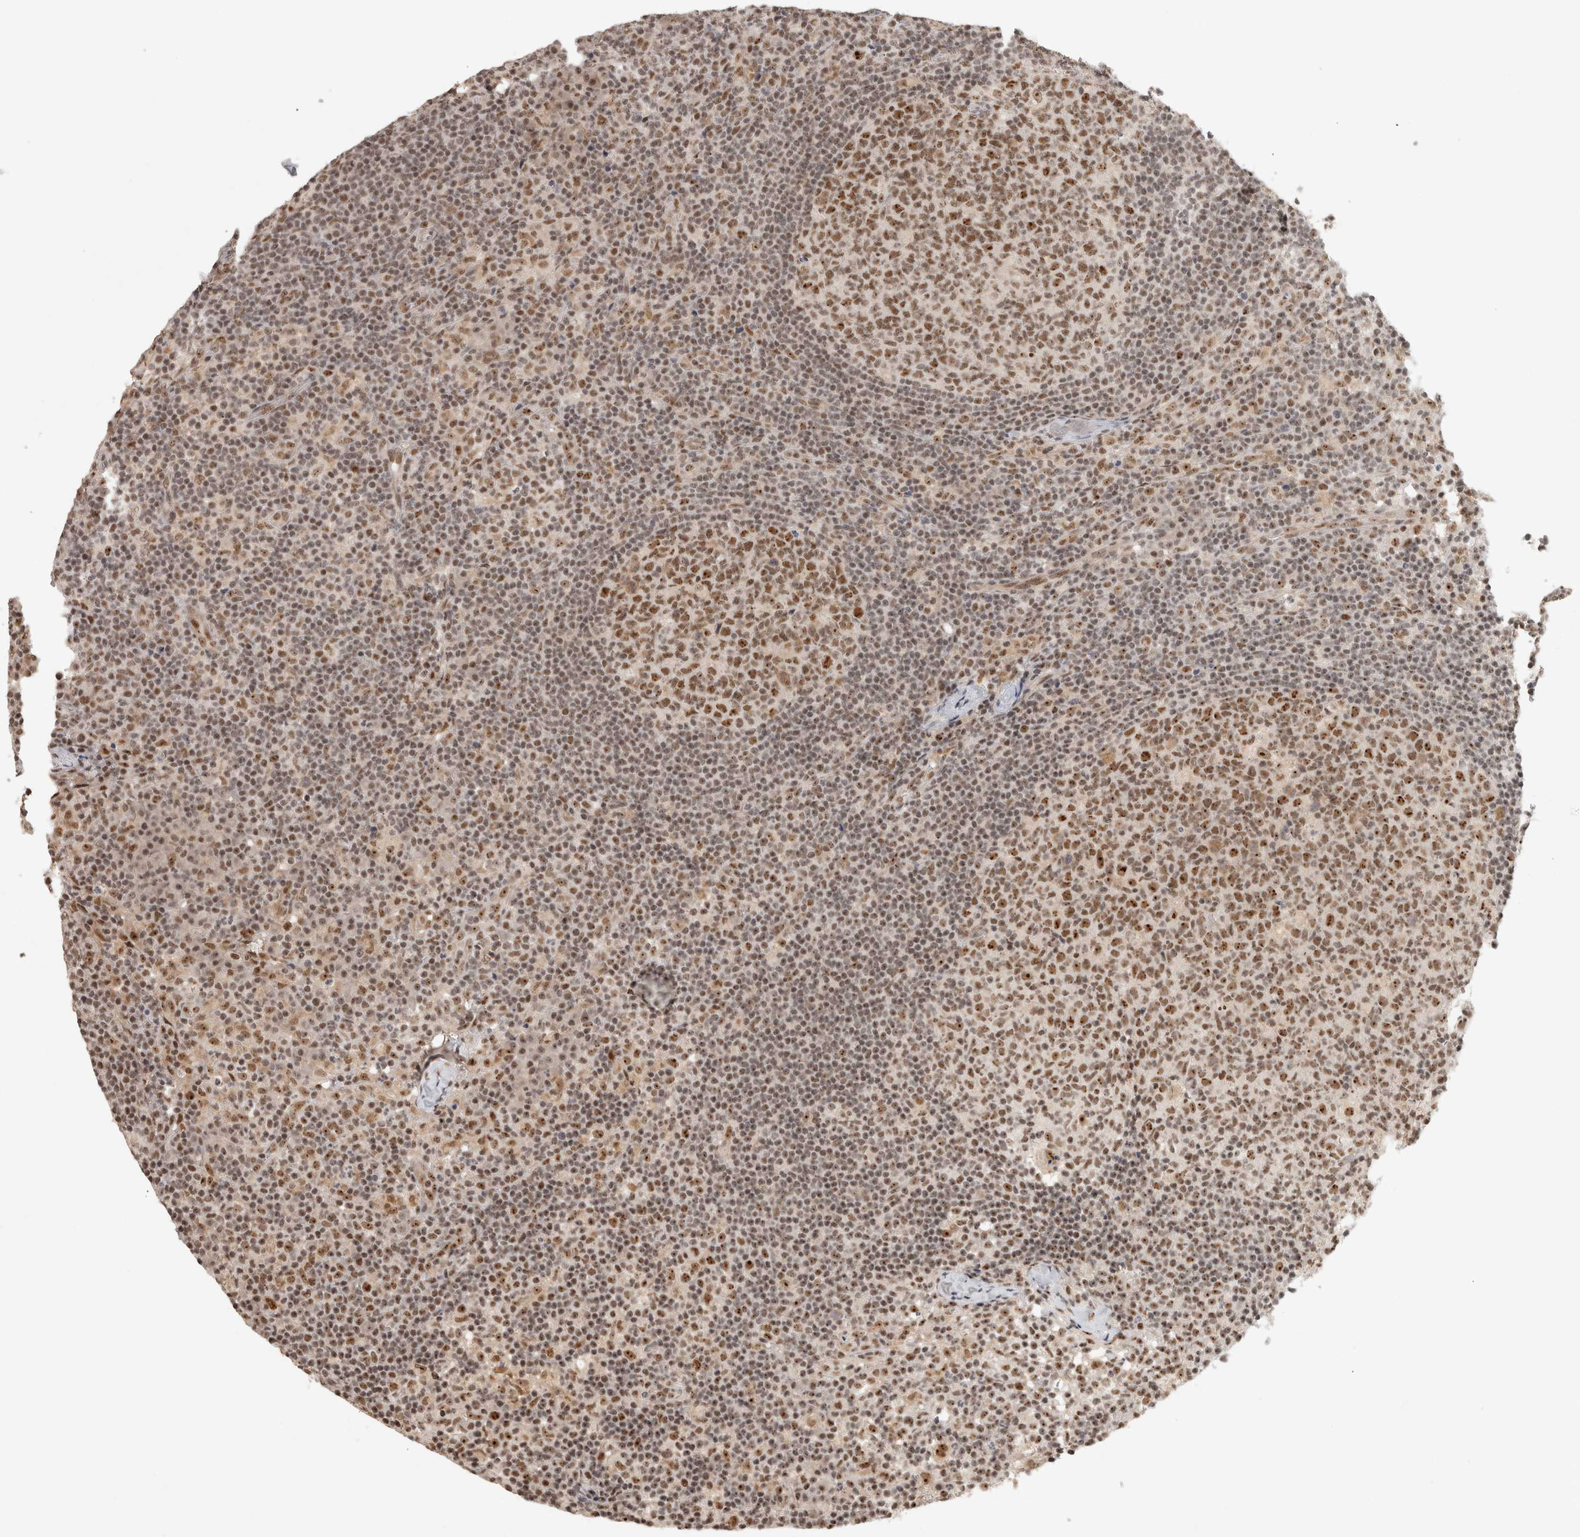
{"staining": {"intensity": "moderate", "quantity": ">75%", "location": "nuclear"}, "tissue": "lymph node", "cell_type": "Germinal center cells", "image_type": "normal", "snomed": [{"axis": "morphology", "description": "Normal tissue, NOS"}, {"axis": "morphology", "description": "Inflammation, NOS"}, {"axis": "topography", "description": "Lymph node"}], "caption": "Lymph node stained for a protein reveals moderate nuclear positivity in germinal center cells. (brown staining indicates protein expression, while blue staining denotes nuclei).", "gene": "EBNA1BP2", "patient": {"sex": "male", "age": 55}}